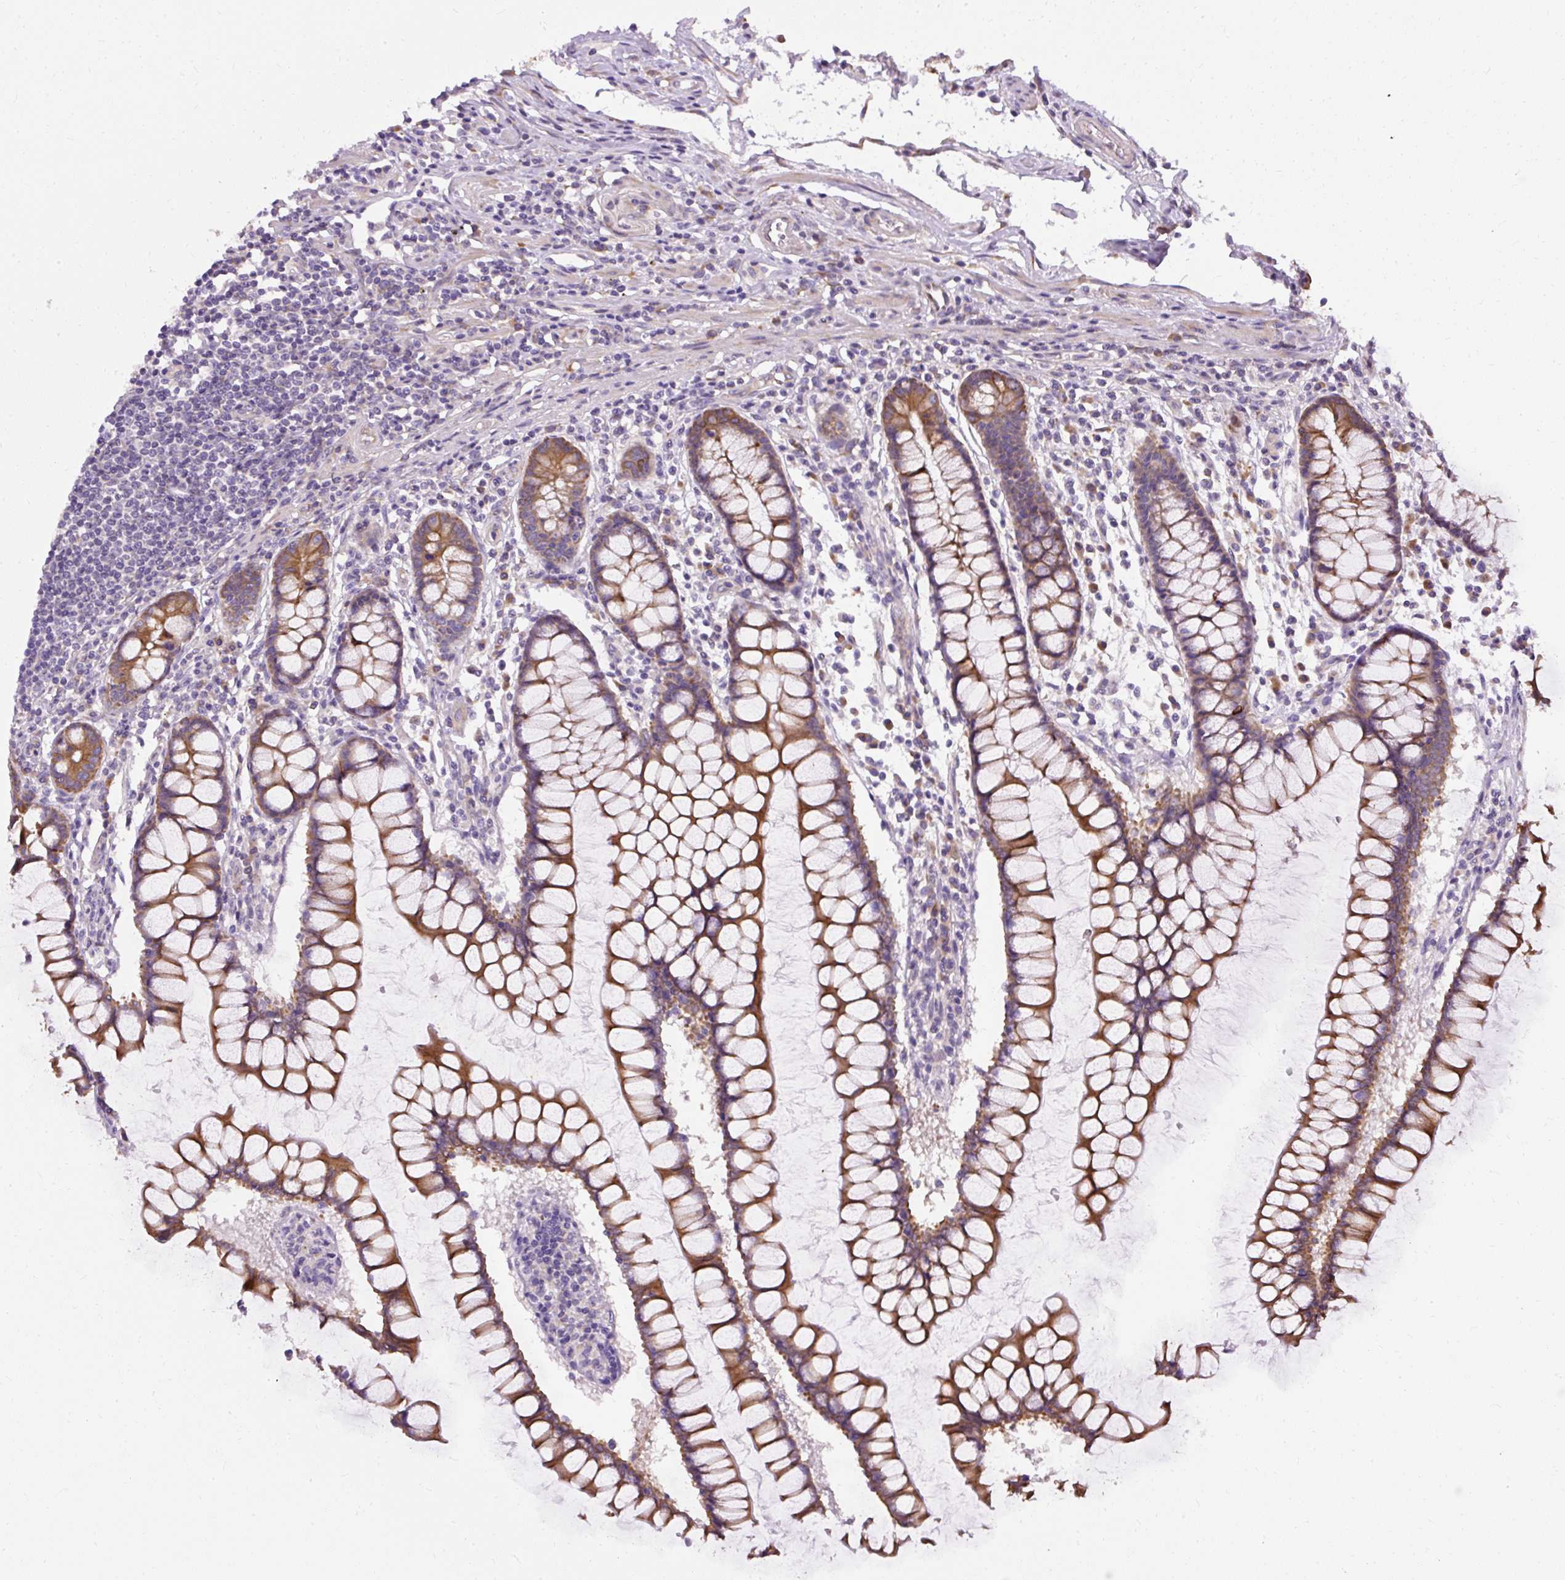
{"staining": {"intensity": "weak", "quantity": ">75%", "location": "cytoplasmic/membranous"}, "tissue": "colon", "cell_type": "Endothelial cells", "image_type": "normal", "snomed": [{"axis": "morphology", "description": "Normal tissue, NOS"}, {"axis": "morphology", "description": "Adenocarcinoma, NOS"}, {"axis": "topography", "description": "Colon"}], "caption": "IHC histopathology image of benign colon: human colon stained using immunohistochemistry (IHC) reveals low levels of weak protein expression localized specifically in the cytoplasmic/membranous of endothelial cells, appearing as a cytoplasmic/membranous brown color.", "gene": "FAM149A", "patient": {"sex": "female", "age": 55}}